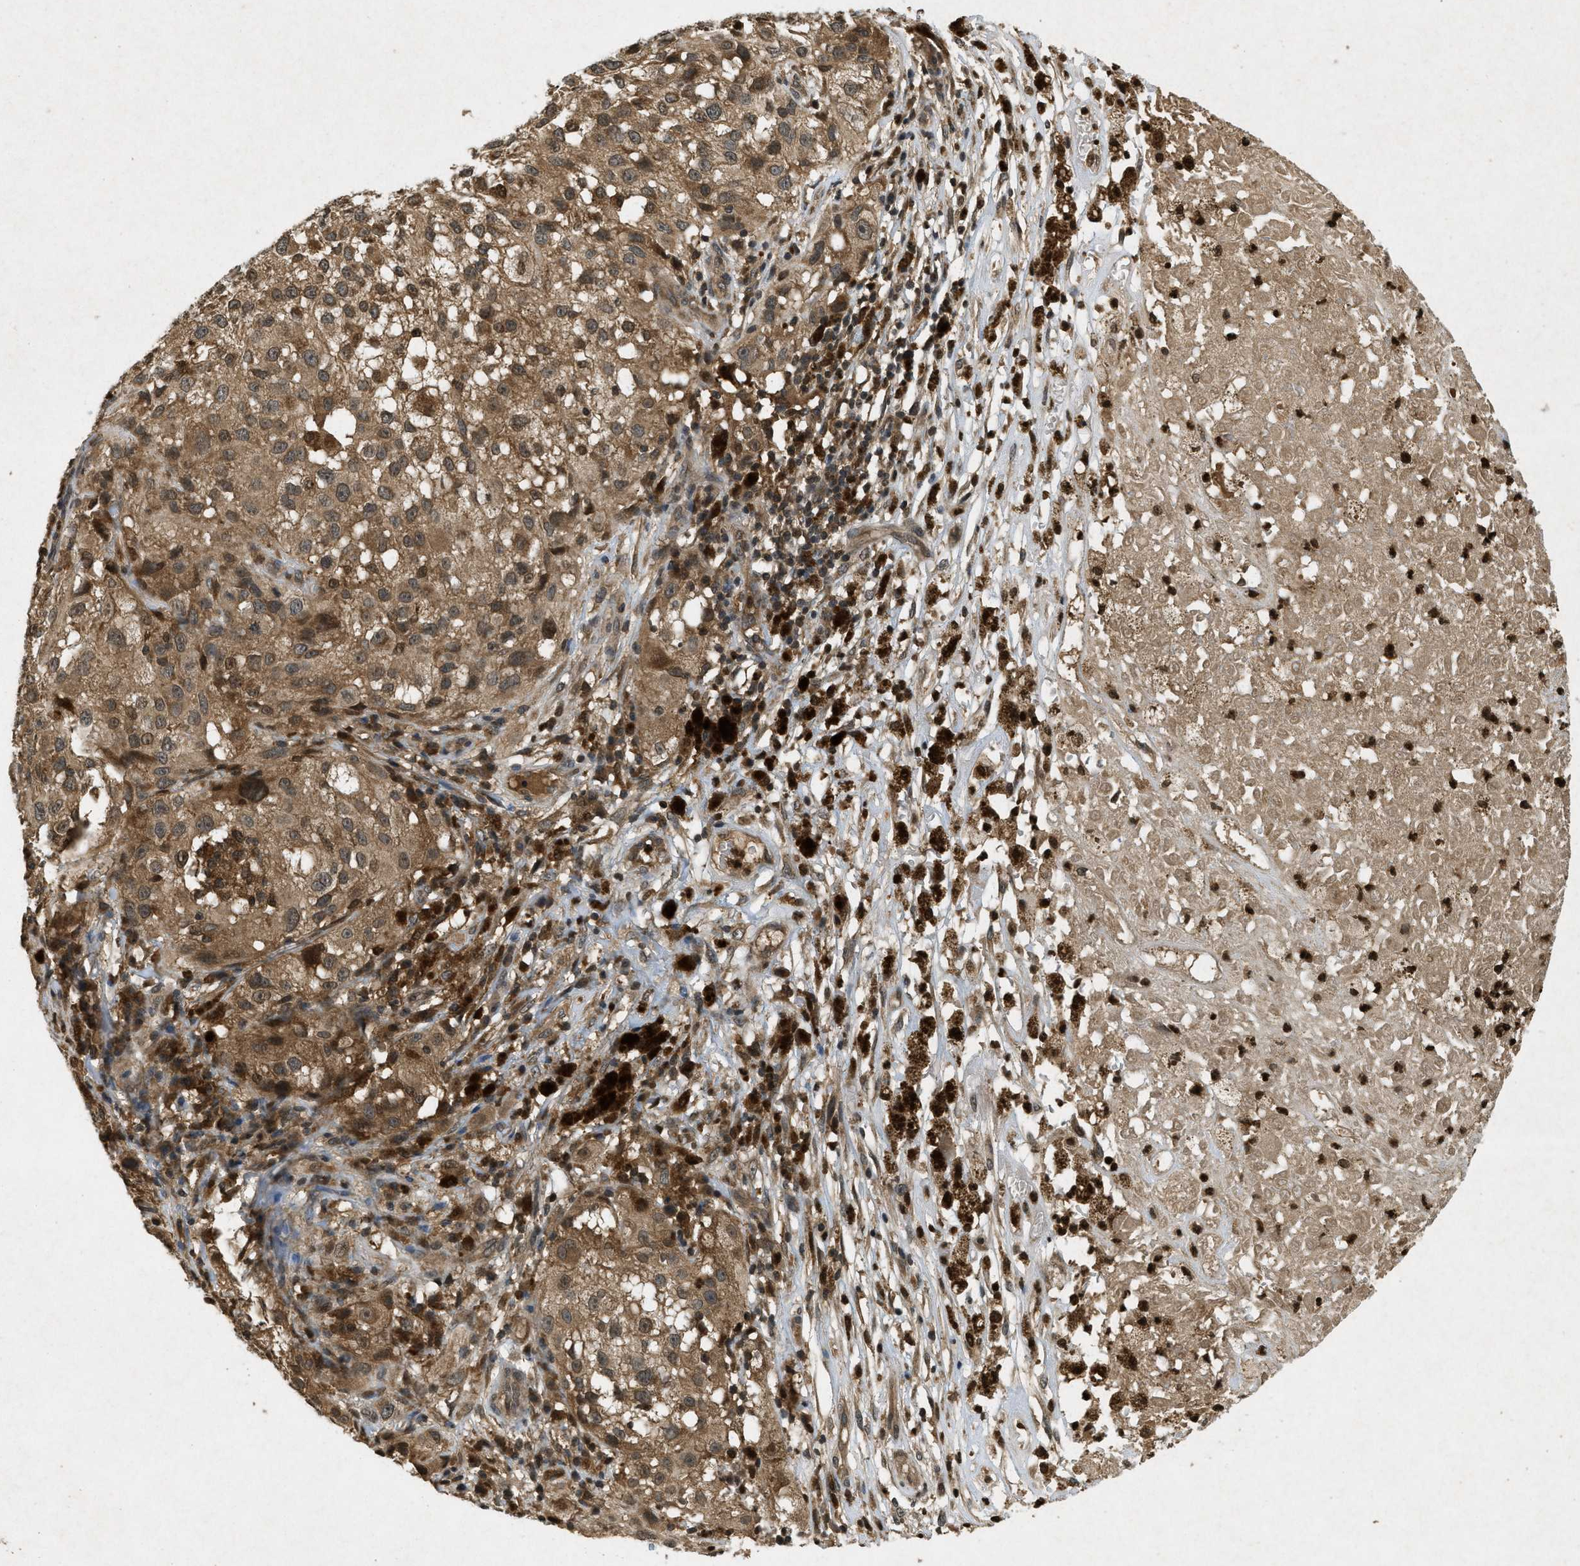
{"staining": {"intensity": "moderate", "quantity": ">75%", "location": "cytoplasmic/membranous"}, "tissue": "melanoma", "cell_type": "Tumor cells", "image_type": "cancer", "snomed": [{"axis": "morphology", "description": "Necrosis, NOS"}, {"axis": "morphology", "description": "Malignant melanoma, NOS"}, {"axis": "topography", "description": "Skin"}], "caption": "IHC (DAB) staining of human malignant melanoma displays moderate cytoplasmic/membranous protein positivity in approximately >75% of tumor cells.", "gene": "ATG7", "patient": {"sex": "female", "age": 87}}